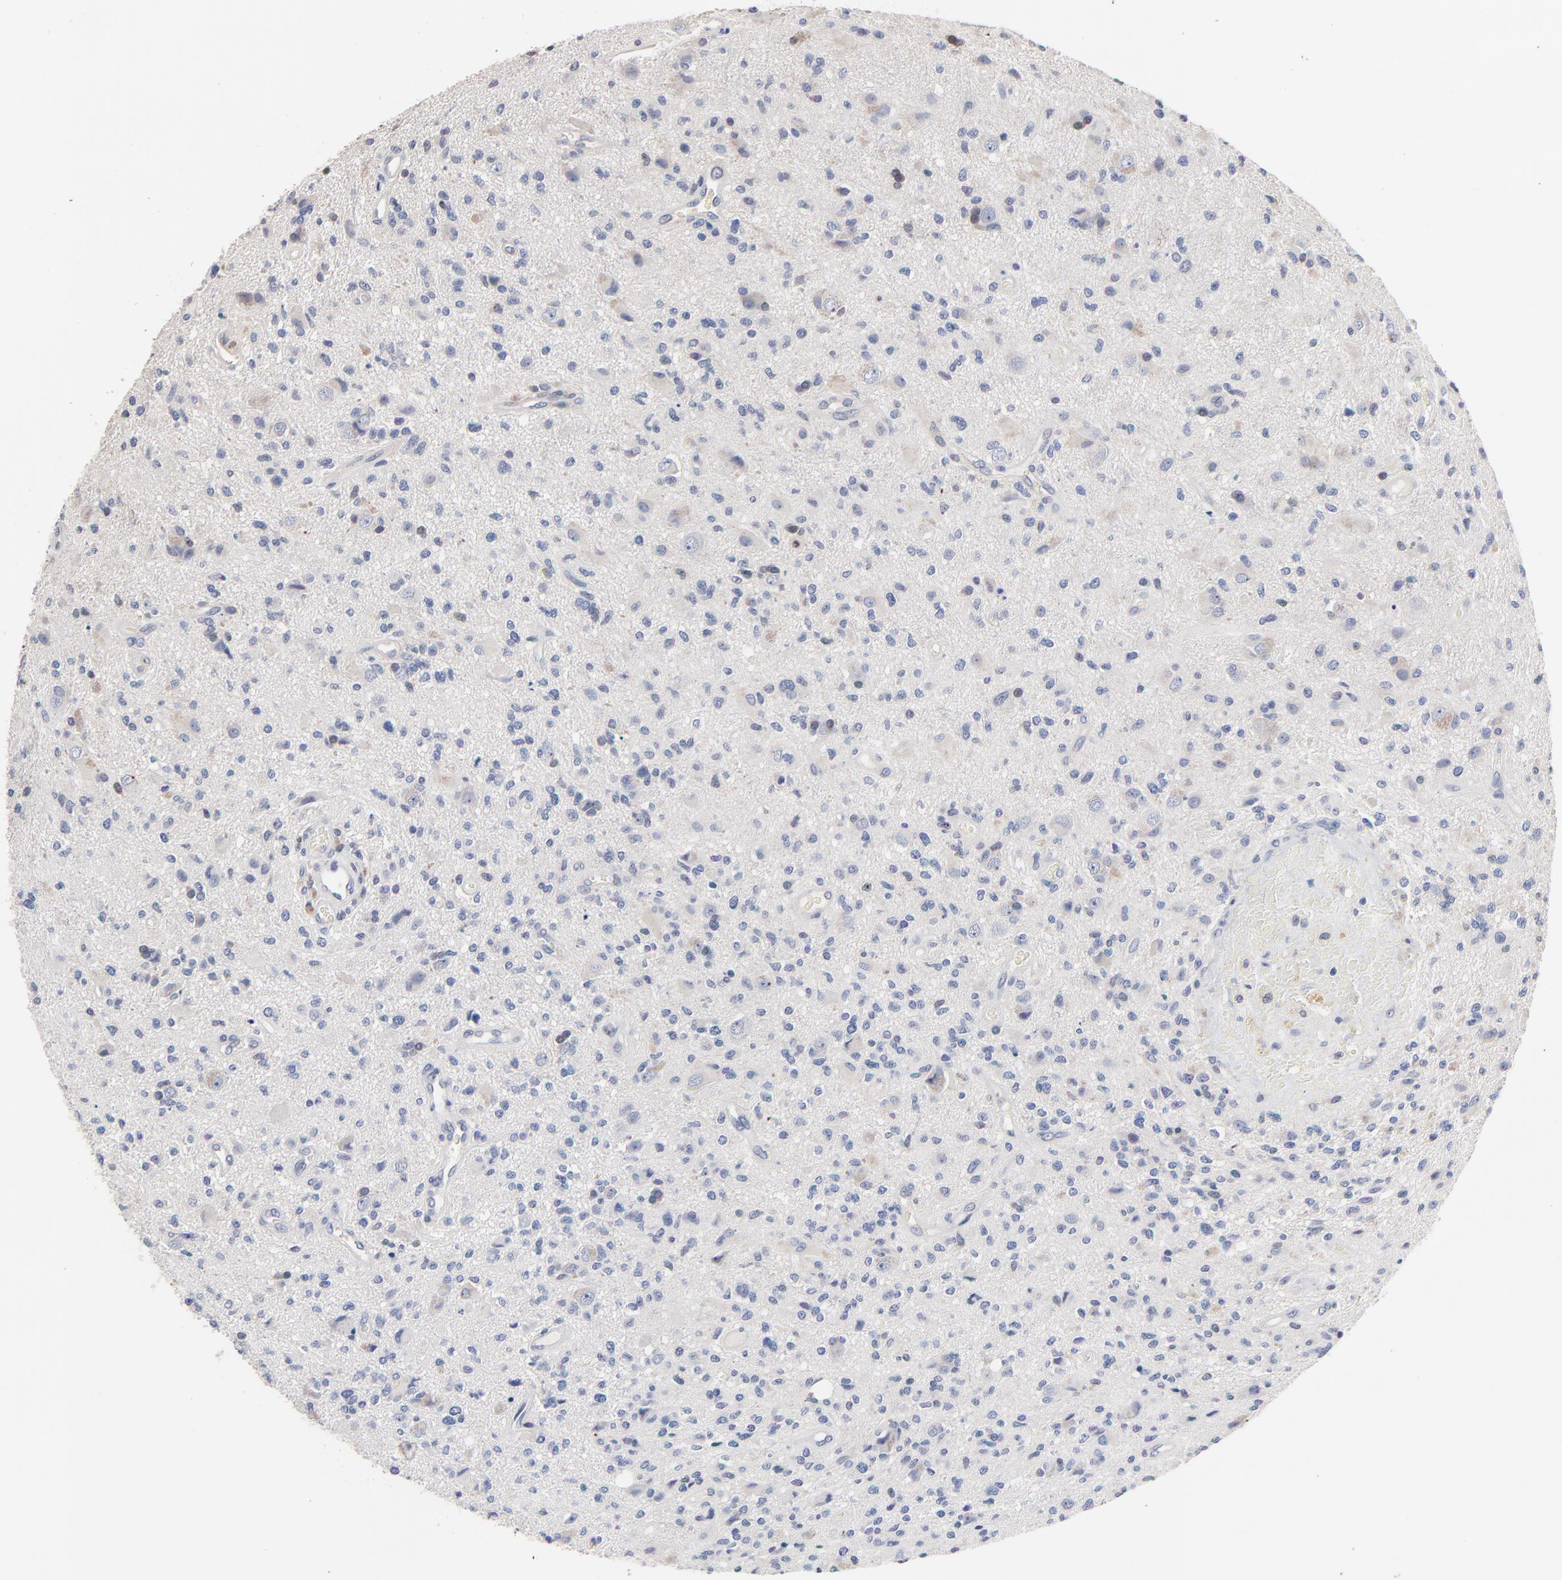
{"staining": {"intensity": "negative", "quantity": "none", "location": "none"}, "tissue": "glioma", "cell_type": "Tumor cells", "image_type": "cancer", "snomed": [{"axis": "morphology", "description": "Normal tissue, NOS"}, {"axis": "morphology", "description": "Glioma, malignant, High grade"}, {"axis": "topography", "description": "Cerebral cortex"}], "caption": "An IHC micrograph of malignant high-grade glioma is shown. There is no staining in tumor cells of malignant high-grade glioma. Nuclei are stained in blue.", "gene": "AADAC", "patient": {"sex": "male", "age": 75}}